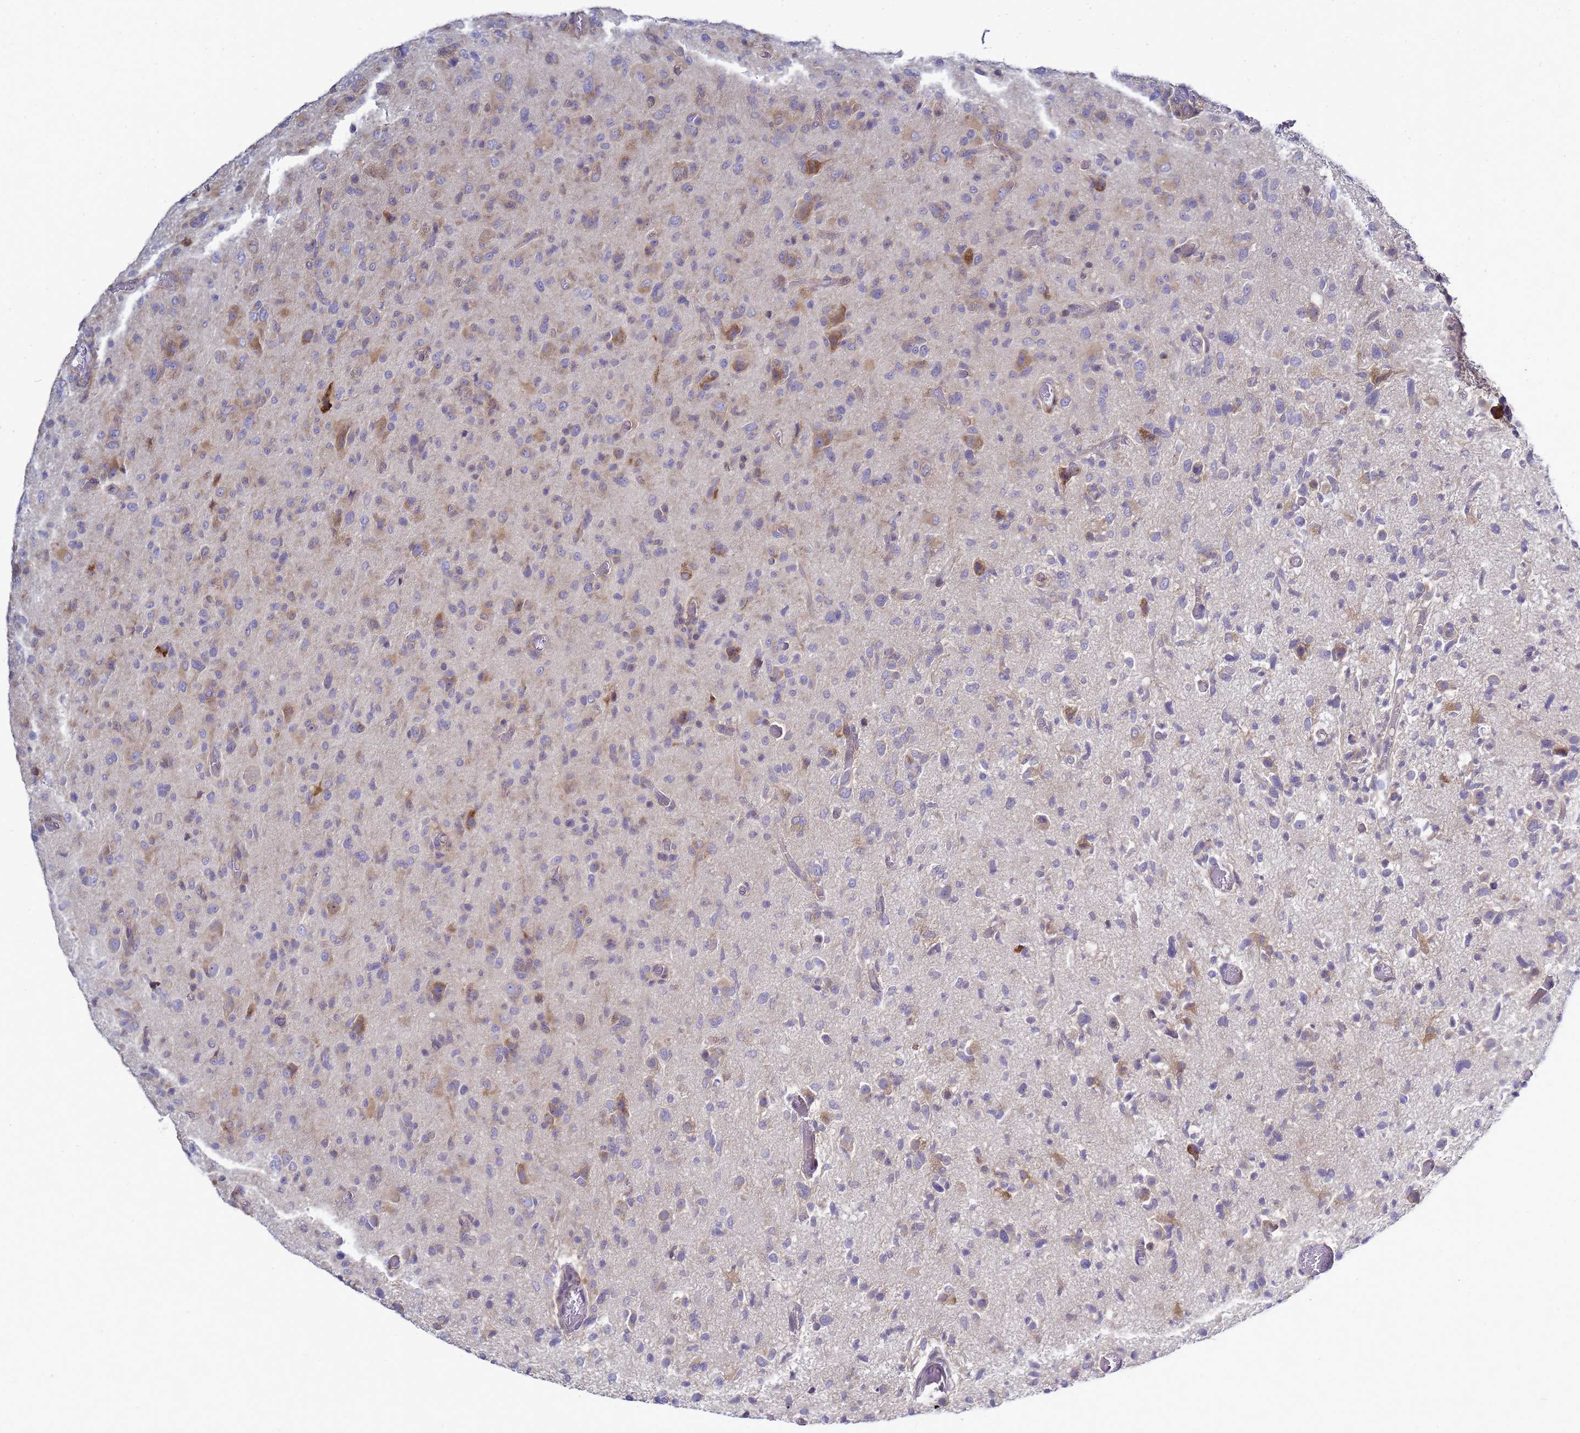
{"staining": {"intensity": "weak", "quantity": "25%-75%", "location": "cytoplasmic/membranous"}, "tissue": "glioma", "cell_type": "Tumor cells", "image_type": "cancer", "snomed": [{"axis": "morphology", "description": "Glioma, malignant, High grade"}, {"axis": "topography", "description": "Brain"}], "caption": "A photomicrograph of malignant glioma (high-grade) stained for a protein displays weak cytoplasmic/membranous brown staining in tumor cells.", "gene": "MON1B", "patient": {"sex": "female", "age": 57}}